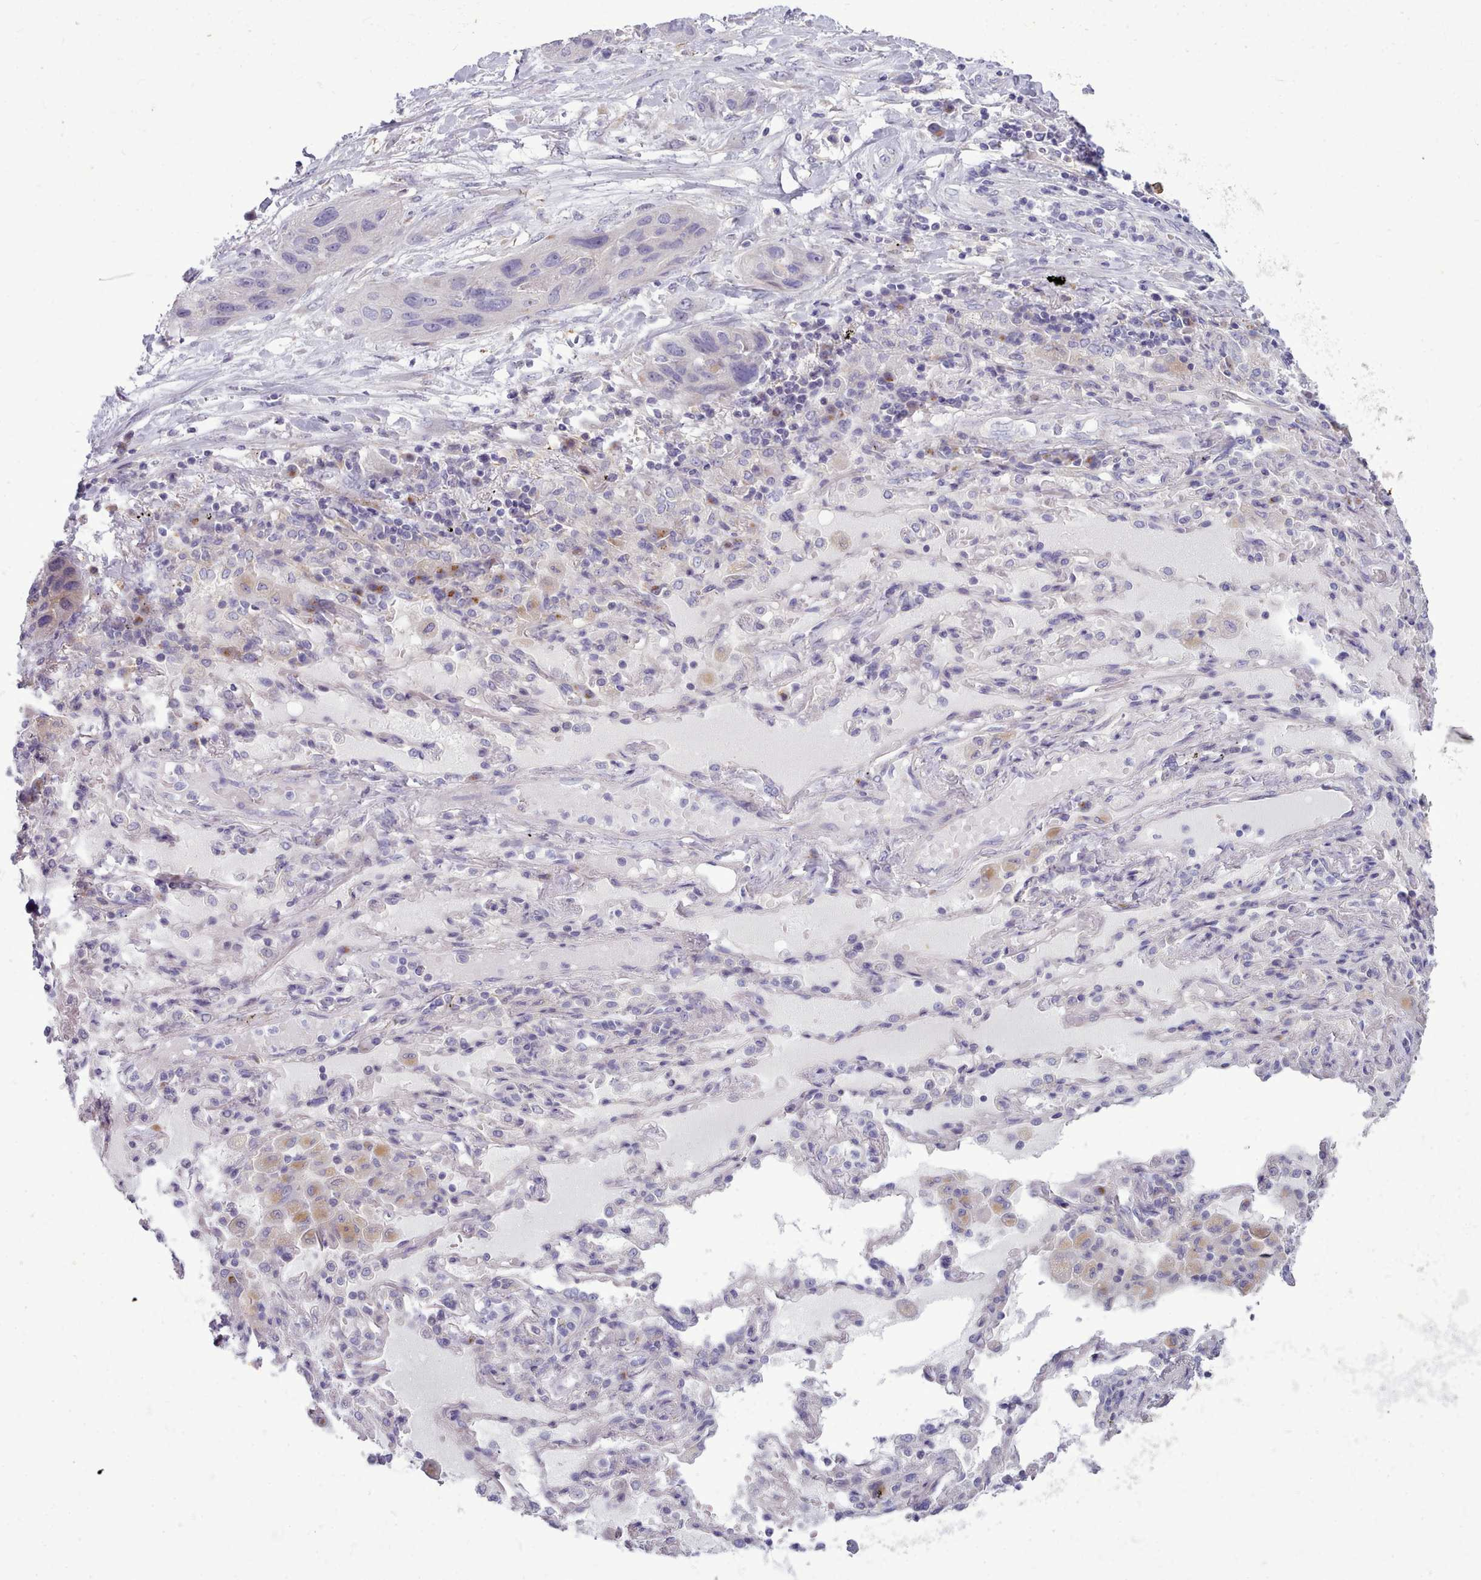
{"staining": {"intensity": "negative", "quantity": "none", "location": "none"}, "tissue": "lung cancer", "cell_type": "Tumor cells", "image_type": "cancer", "snomed": [{"axis": "morphology", "description": "Squamous cell carcinoma, NOS"}, {"axis": "topography", "description": "Lung"}], "caption": "Immunohistochemical staining of squamous cell carcinoma (lung) demonstrates no significant staining in tumor cells.", "gene": "MYRFL", "patient": {"sex": "female", "age": 70}}